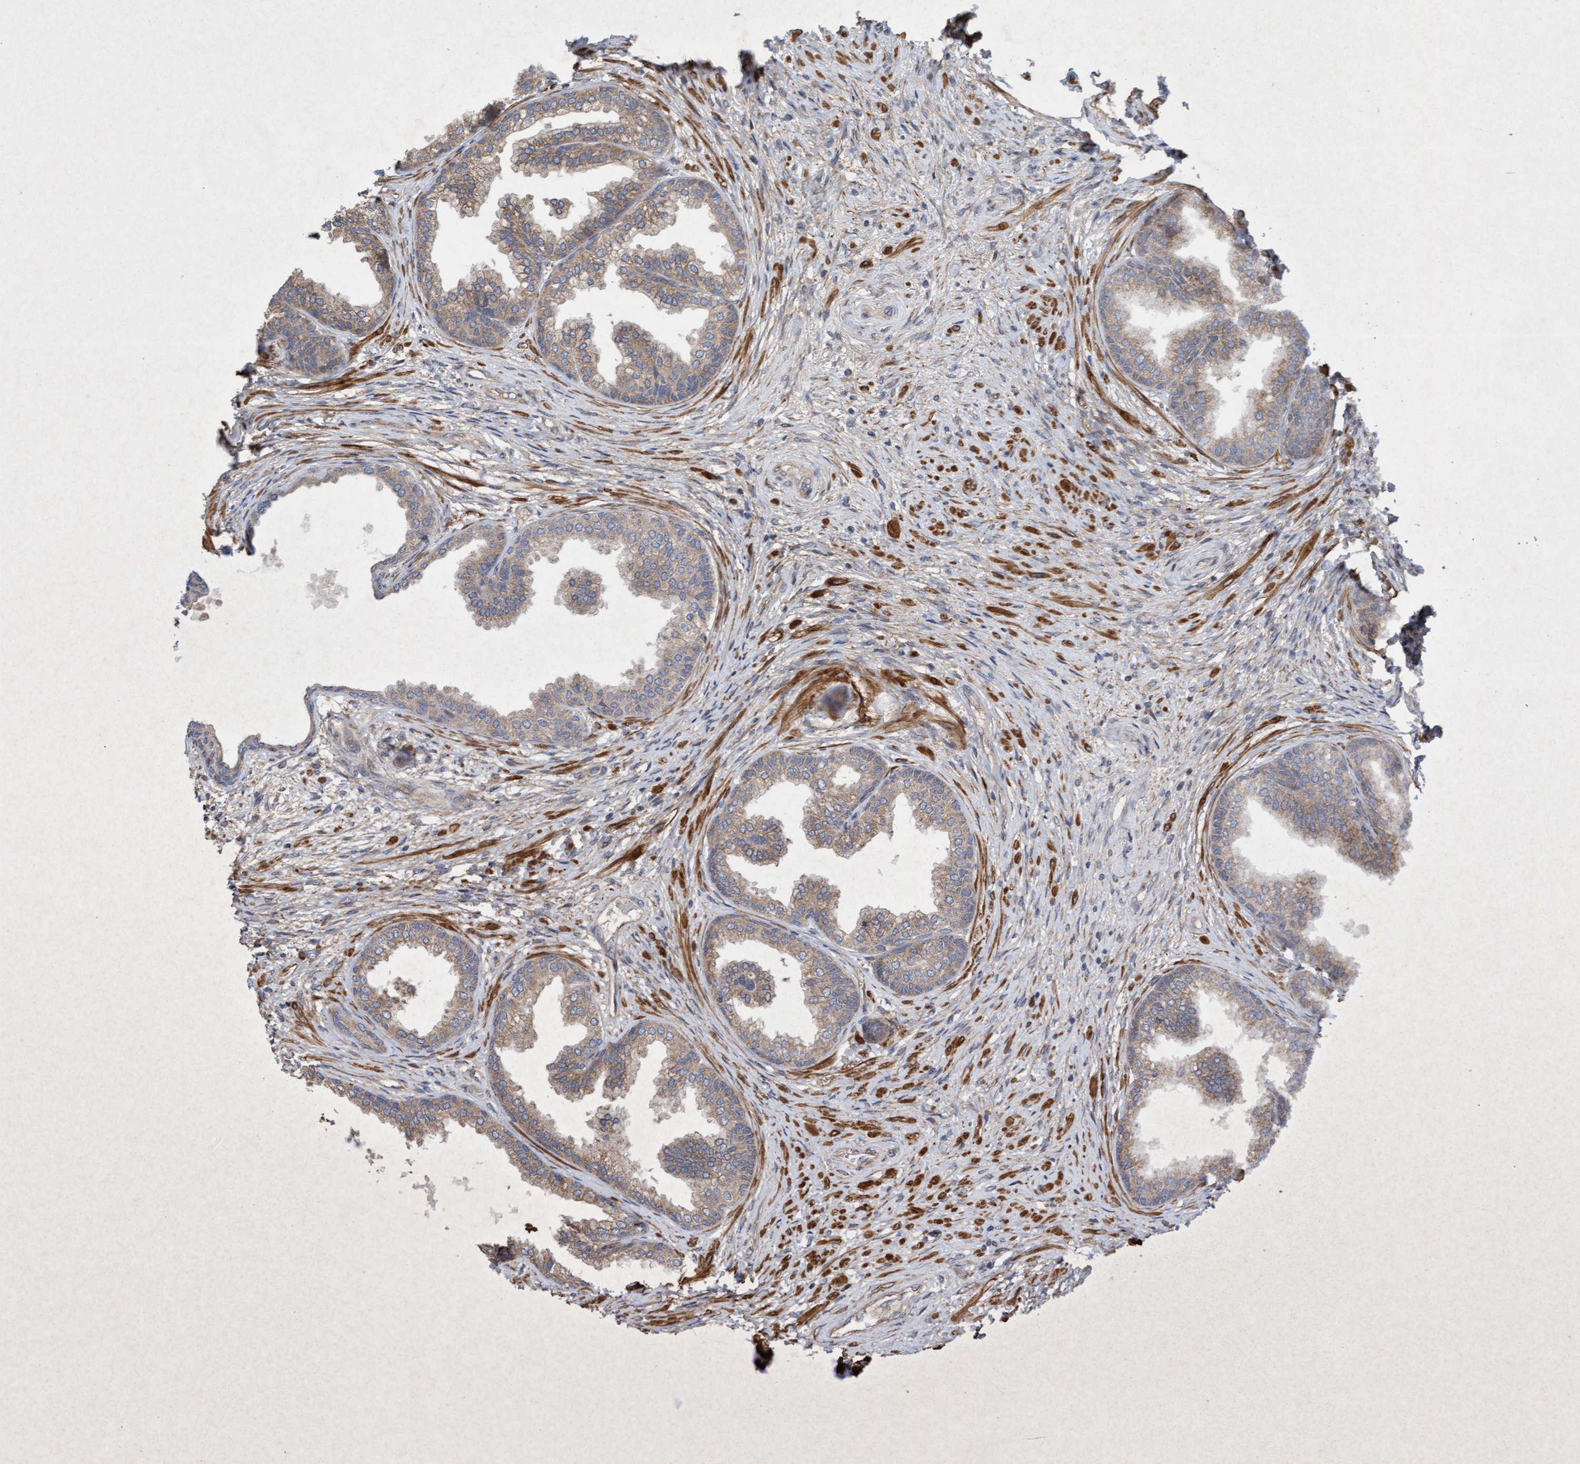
{"staining": {"intensity": "moderate", "quantity": ">75%", "location": "cytoplasmic/membranous"}, "tissue": "prostate", "cell_type": "Glandular cells", "image_type": "normal", "snomed": [{"axis": "morphology", "description": "Normal tissue, NOS"}, {"axis": "topography", "description": "Prostate"}], "caption": "The image reveals a brown stain indicating the presence of a protein in the cytoplasmic/membranous of glandular cells in prostate. (Brightfield microscopy of DAB IHC at high magnification).", "gene": "ELP5", "patient": {"sex": "male", "age": 76}}